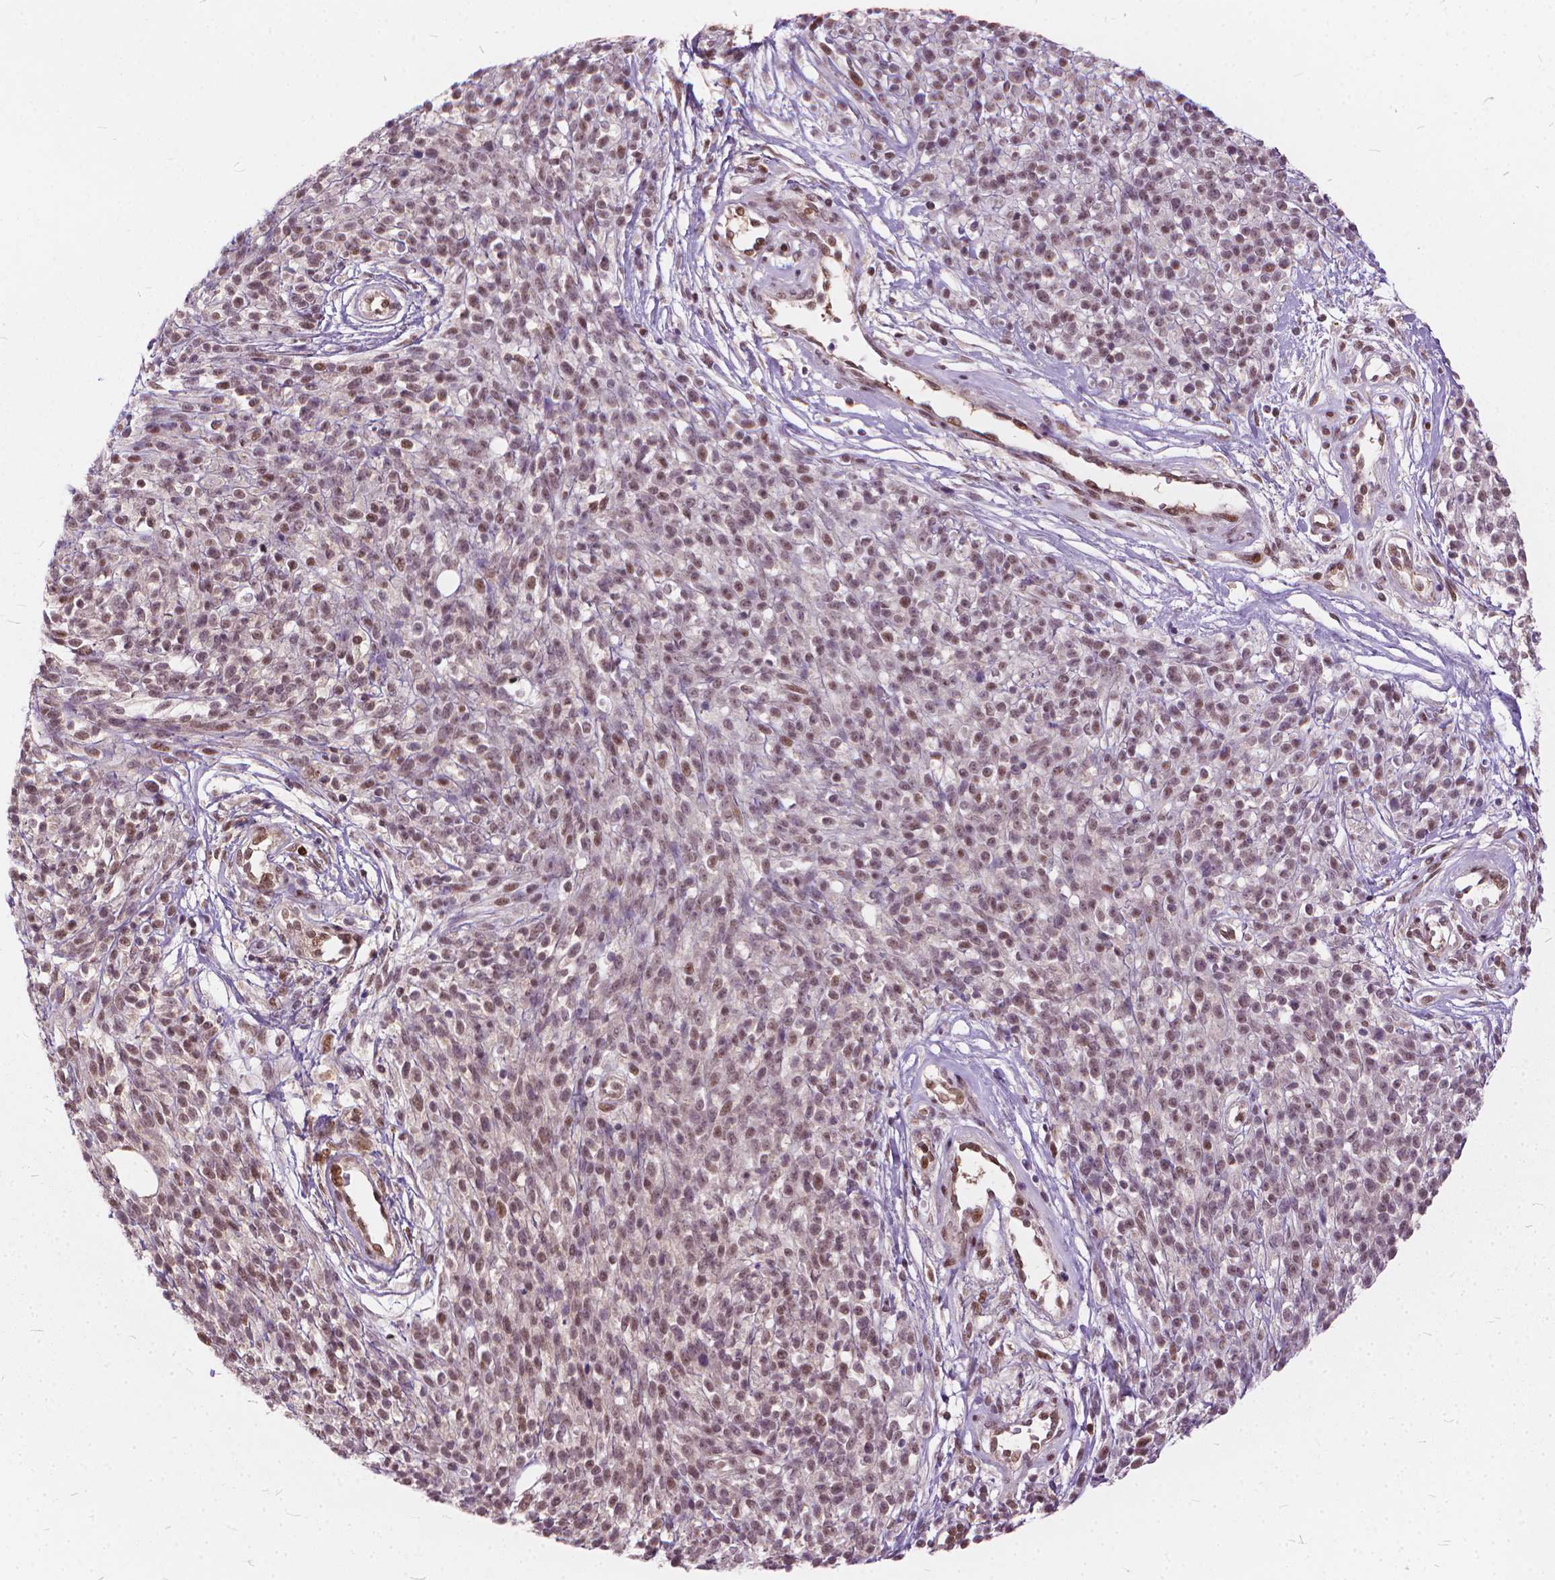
{"staining": {"intensity": "moderate", "quantity": ">75%", "location": "nuclear"}, "tissue": "melanoma", "cell_type": "Tumor cells", "image_type": "cancer", "snomed": [{"axis": "morphology", "description": "Malignant melanoma, NOS"}, {"axis": "topography", "description": "Skin"}, {"axis": "topography", "description": "Skin of trunk"}], "caption": "This photomicrograph demonstrates melanoma stained with immunohistochemistry to label a protein in brown. The nuclear of tumor cells show moderate positivity for the protein. Nuclei are counter-stained blue.", "gene": "STAT5B", "patient": {"sex": "male", "age": 74}}